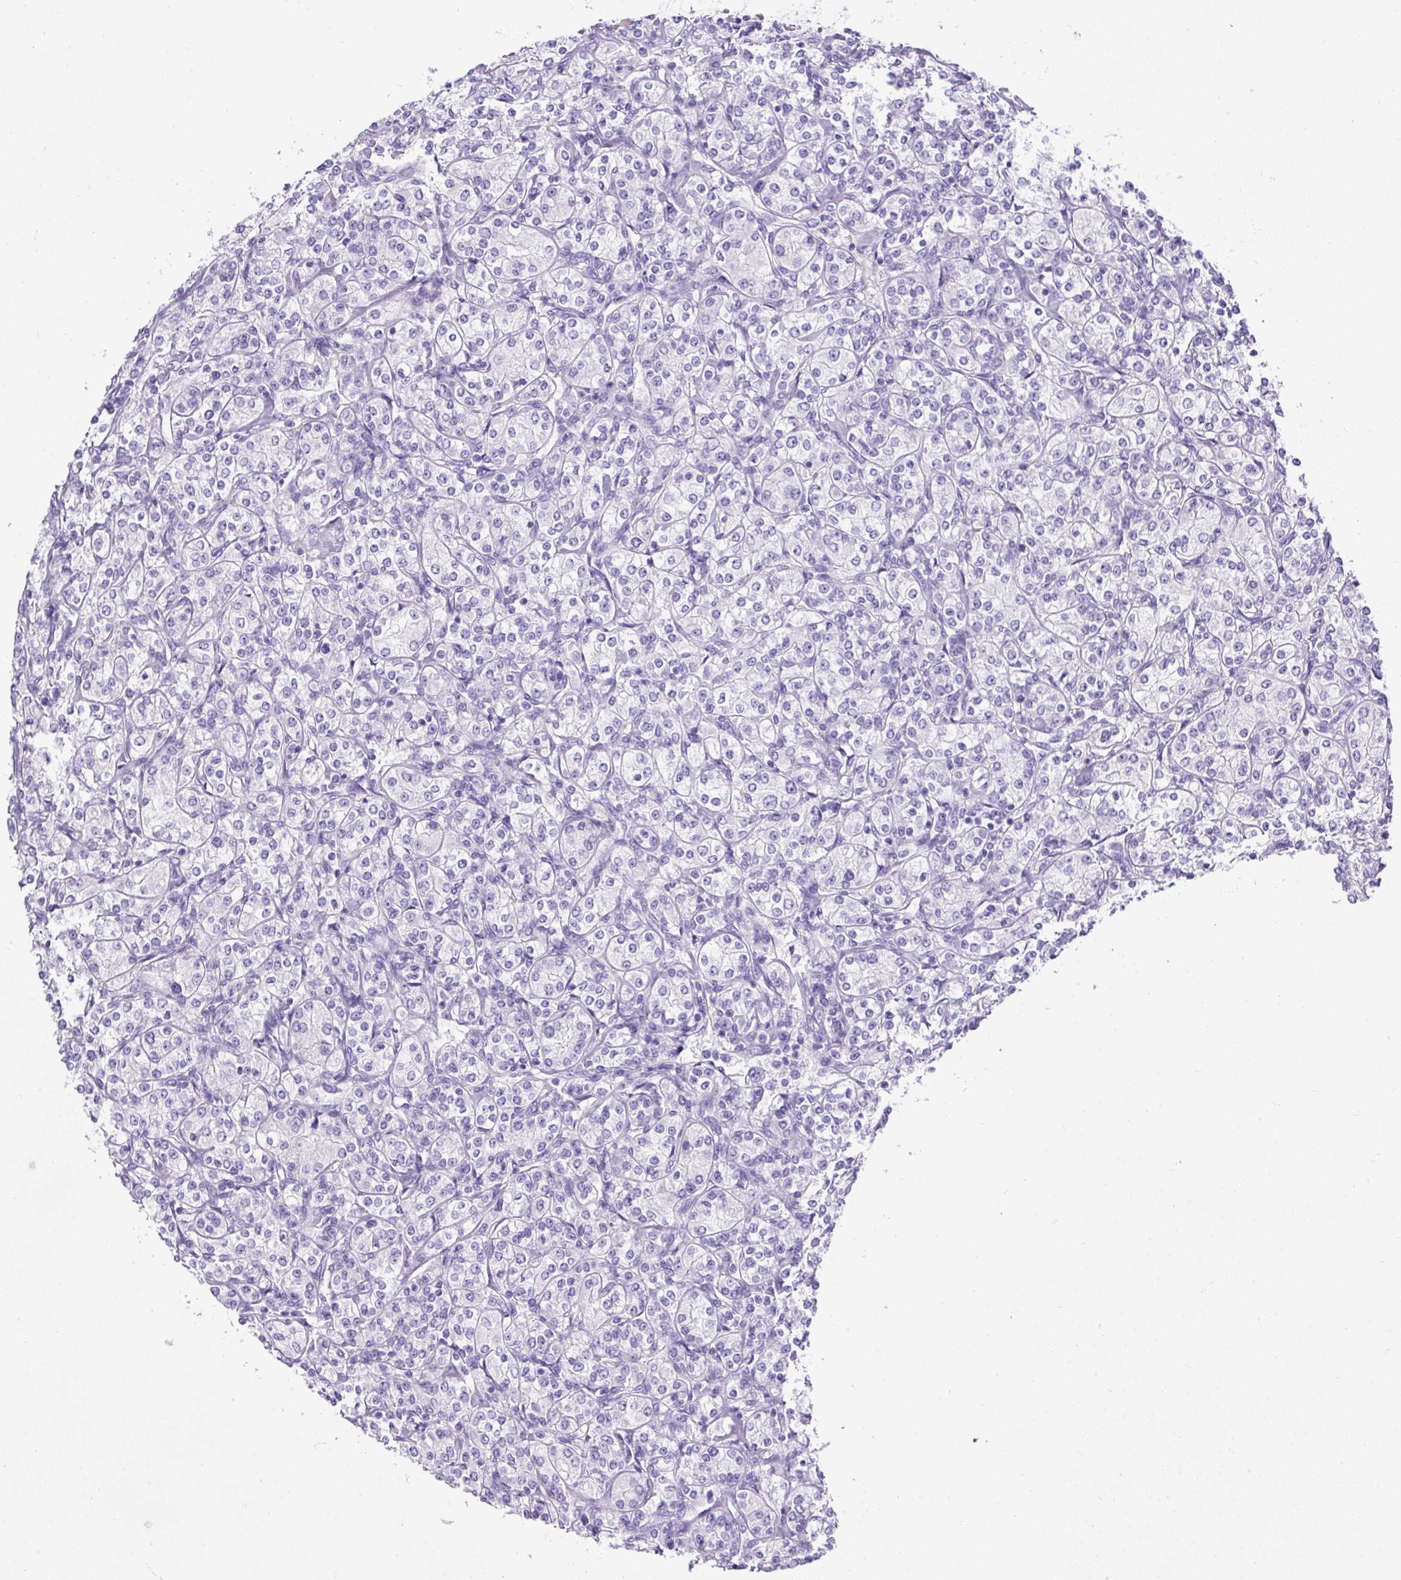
{"staining": {"intensity": "negative", "quantity": "none", "location": "none"}, "tissue": "renal cancer", "cell_type": "Tumor cells", "image_type": "cancer", "snomed": [{"axis": "morphology", "description": "Adenocarcinoma, NOS"}, {"axis": "topography", "description": "Kidney"}], "caption": "An IHC micrograph of renal cancer is shown. There is no staining in tumor cells of renal cancer.", "gene": "UPP1", "patient": {"sex": "male", "age": 77}}